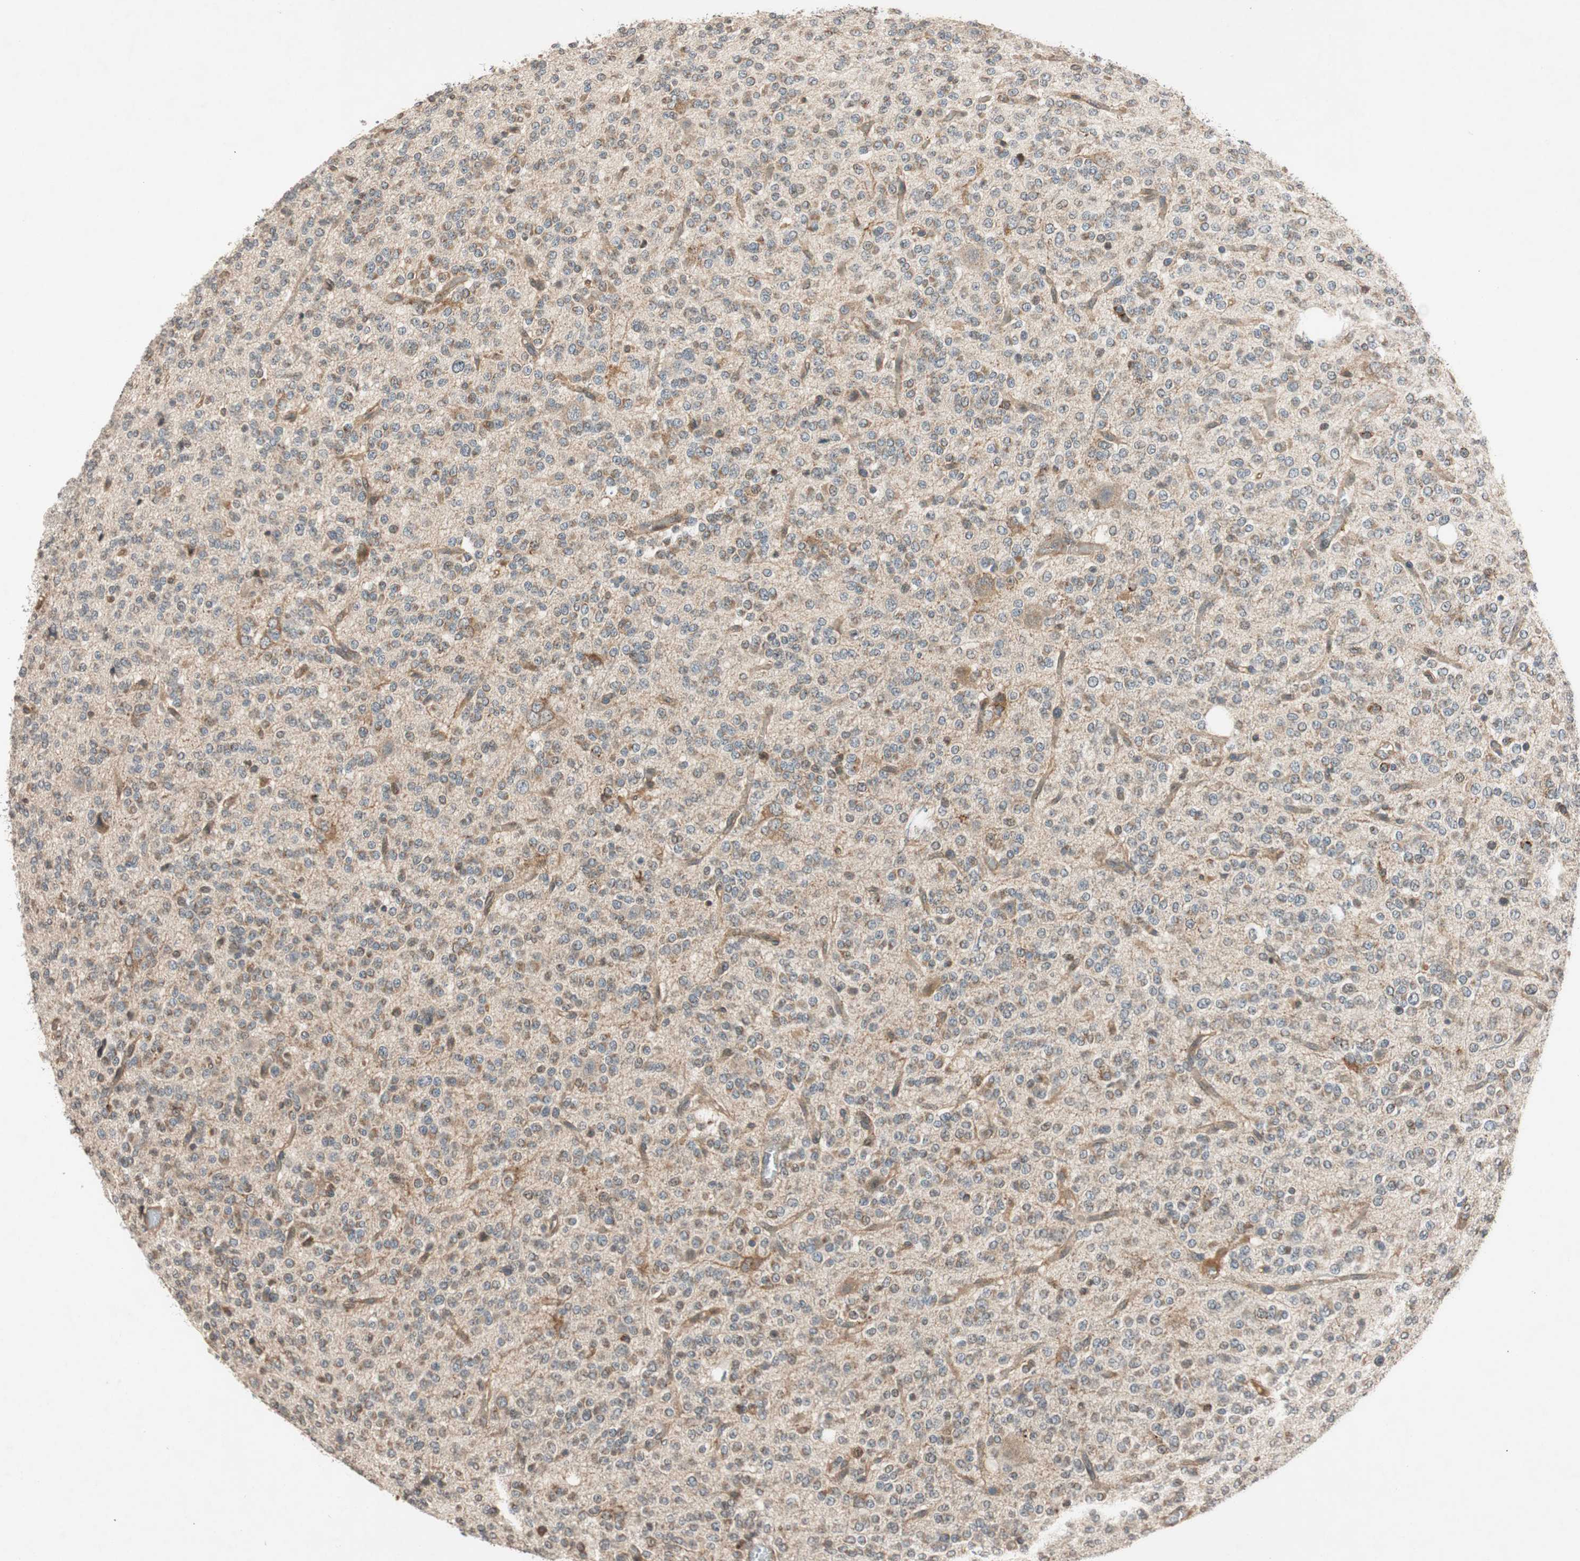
{"staining": {"intensity": "weak", "quantity": "25%-75%", "location": "cytoplasmic/membranous"}, "tissue": "glioma", "cell_type": "Tumor cells", "image_type": "cancer", "snomed": [{"axis": "morphology", "description": "Glioma, malignant, Low grade"}, {"axis": "topography", "description": "Brain"}], "caption": "The image demonstrates immunohistochemical staining of malignant glioma (low-grade). There is weak cytoplasmic/membranous staining is seen in about 25%-75% of tumor cells.", "gene": "GCLM", "patient": {"sex": "male", "age": 38}}